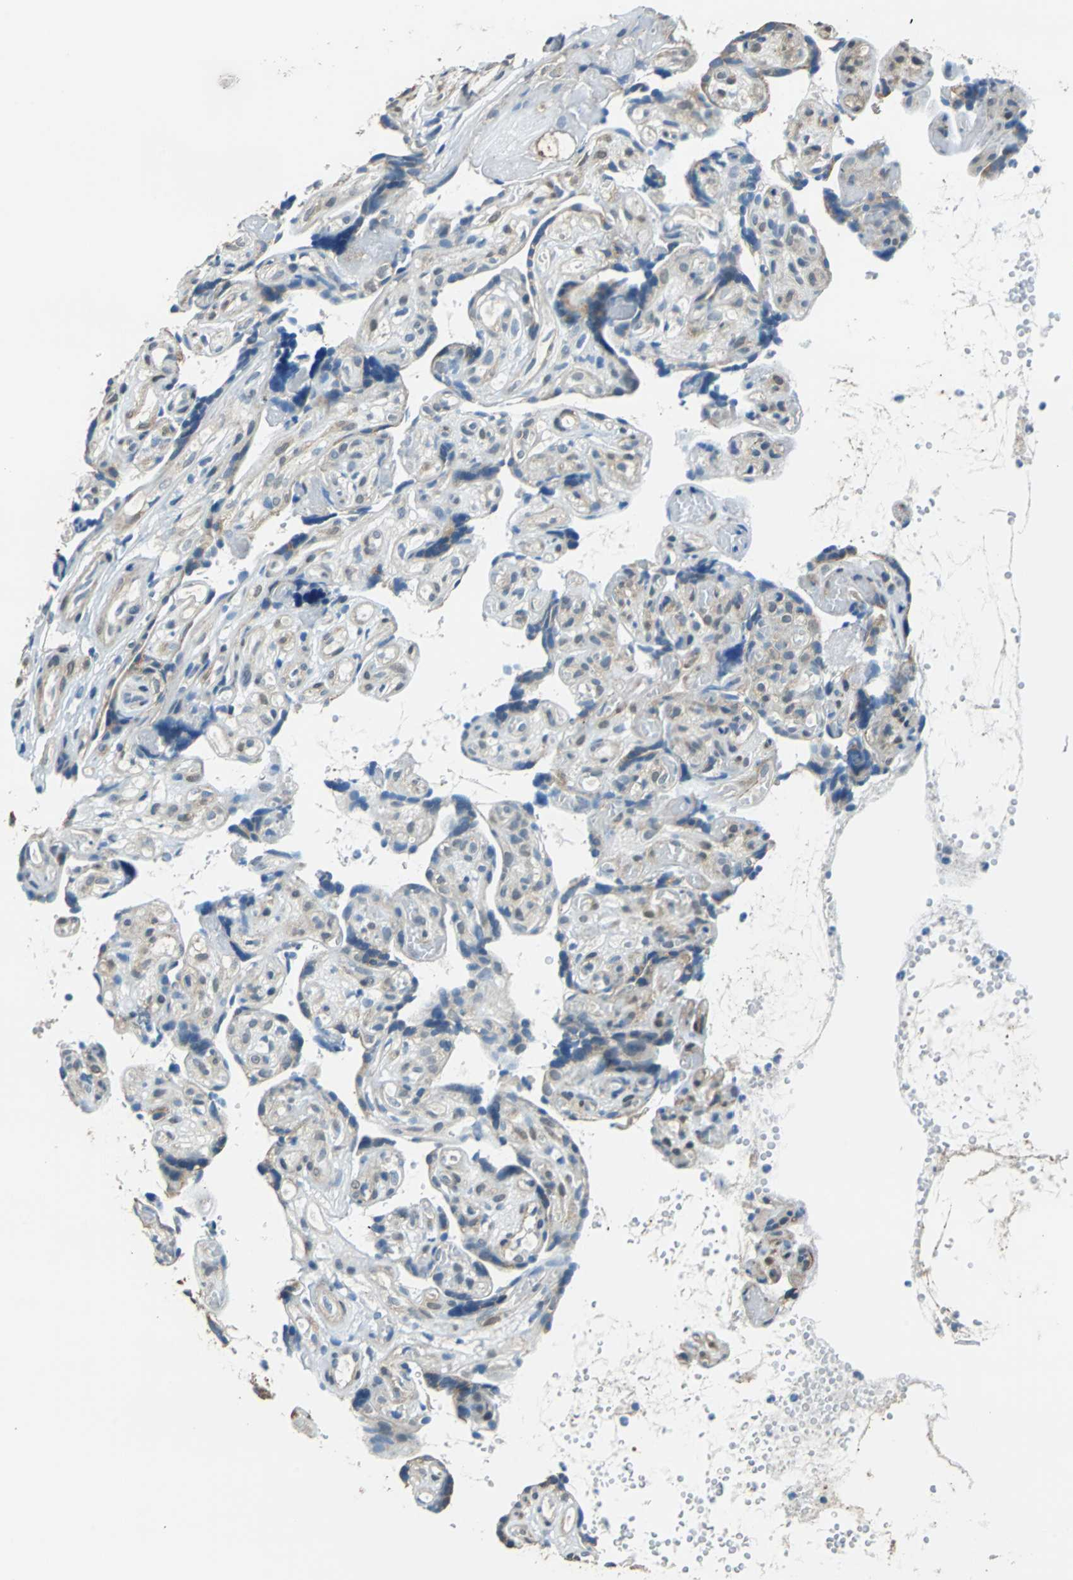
{"staining": {"intensity": "moderate", "quantity": "25%-75%", "location": "cytoplasmic/membranous,nuclear"}, "tissue": "placenta", "cell_type": "Decidual cells", "image_type": "normal", "snomed": [{"axis": "morphology", "description": "Normal tissue, NOS"}, {"axis": "topography", "description": "Placenta"}], "caption": "The image exhibits staining of unremarkable placenta, revealing moderate cytoplasmic/membranous,nuclear protein positivity (brown color) within decidual cells.", "gene": "FKBP4", "patient": {"sex": "female", "age": 30}}